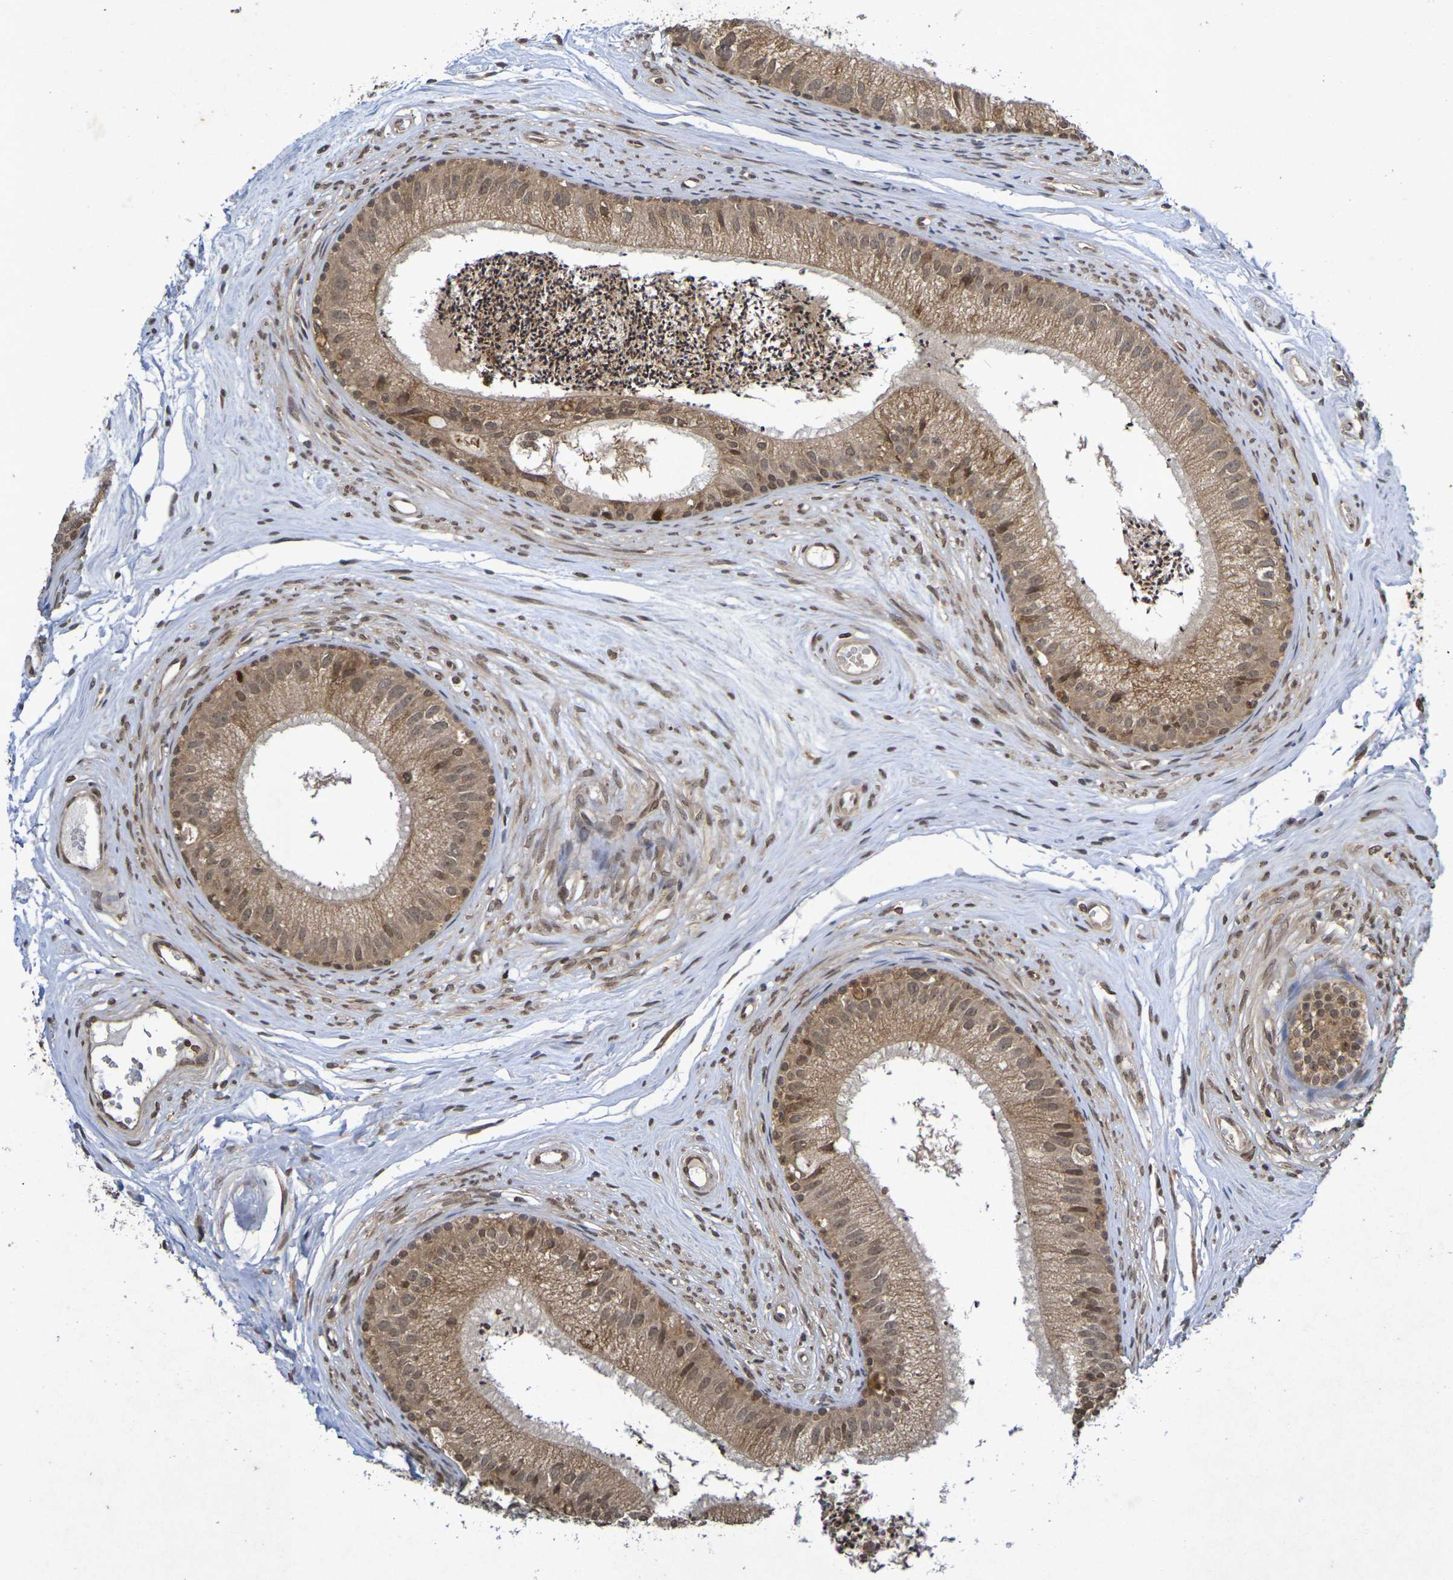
{"staining": {"intensity": "moderate", "quantity": ">75%", "location": "cytoplasmic/membranous,nuclear"}, "tissue": "epididymis", "cell_type": "Glandular cells", "image_type": "normal", "snomed": [{"axis": "morphology", "description": "Normal tissue, NOS"}, {"axis": "topography", "description": "Epididymis"}], "caption": "DAB immunohistochemical staining of normal epididymis reveals moderate cytoplasmic/membranous,nuclear protein positivity in about >75% of glandular cells.", "gene": "GUCY1A2", "patient": {"sex": "male", "age": 56}}